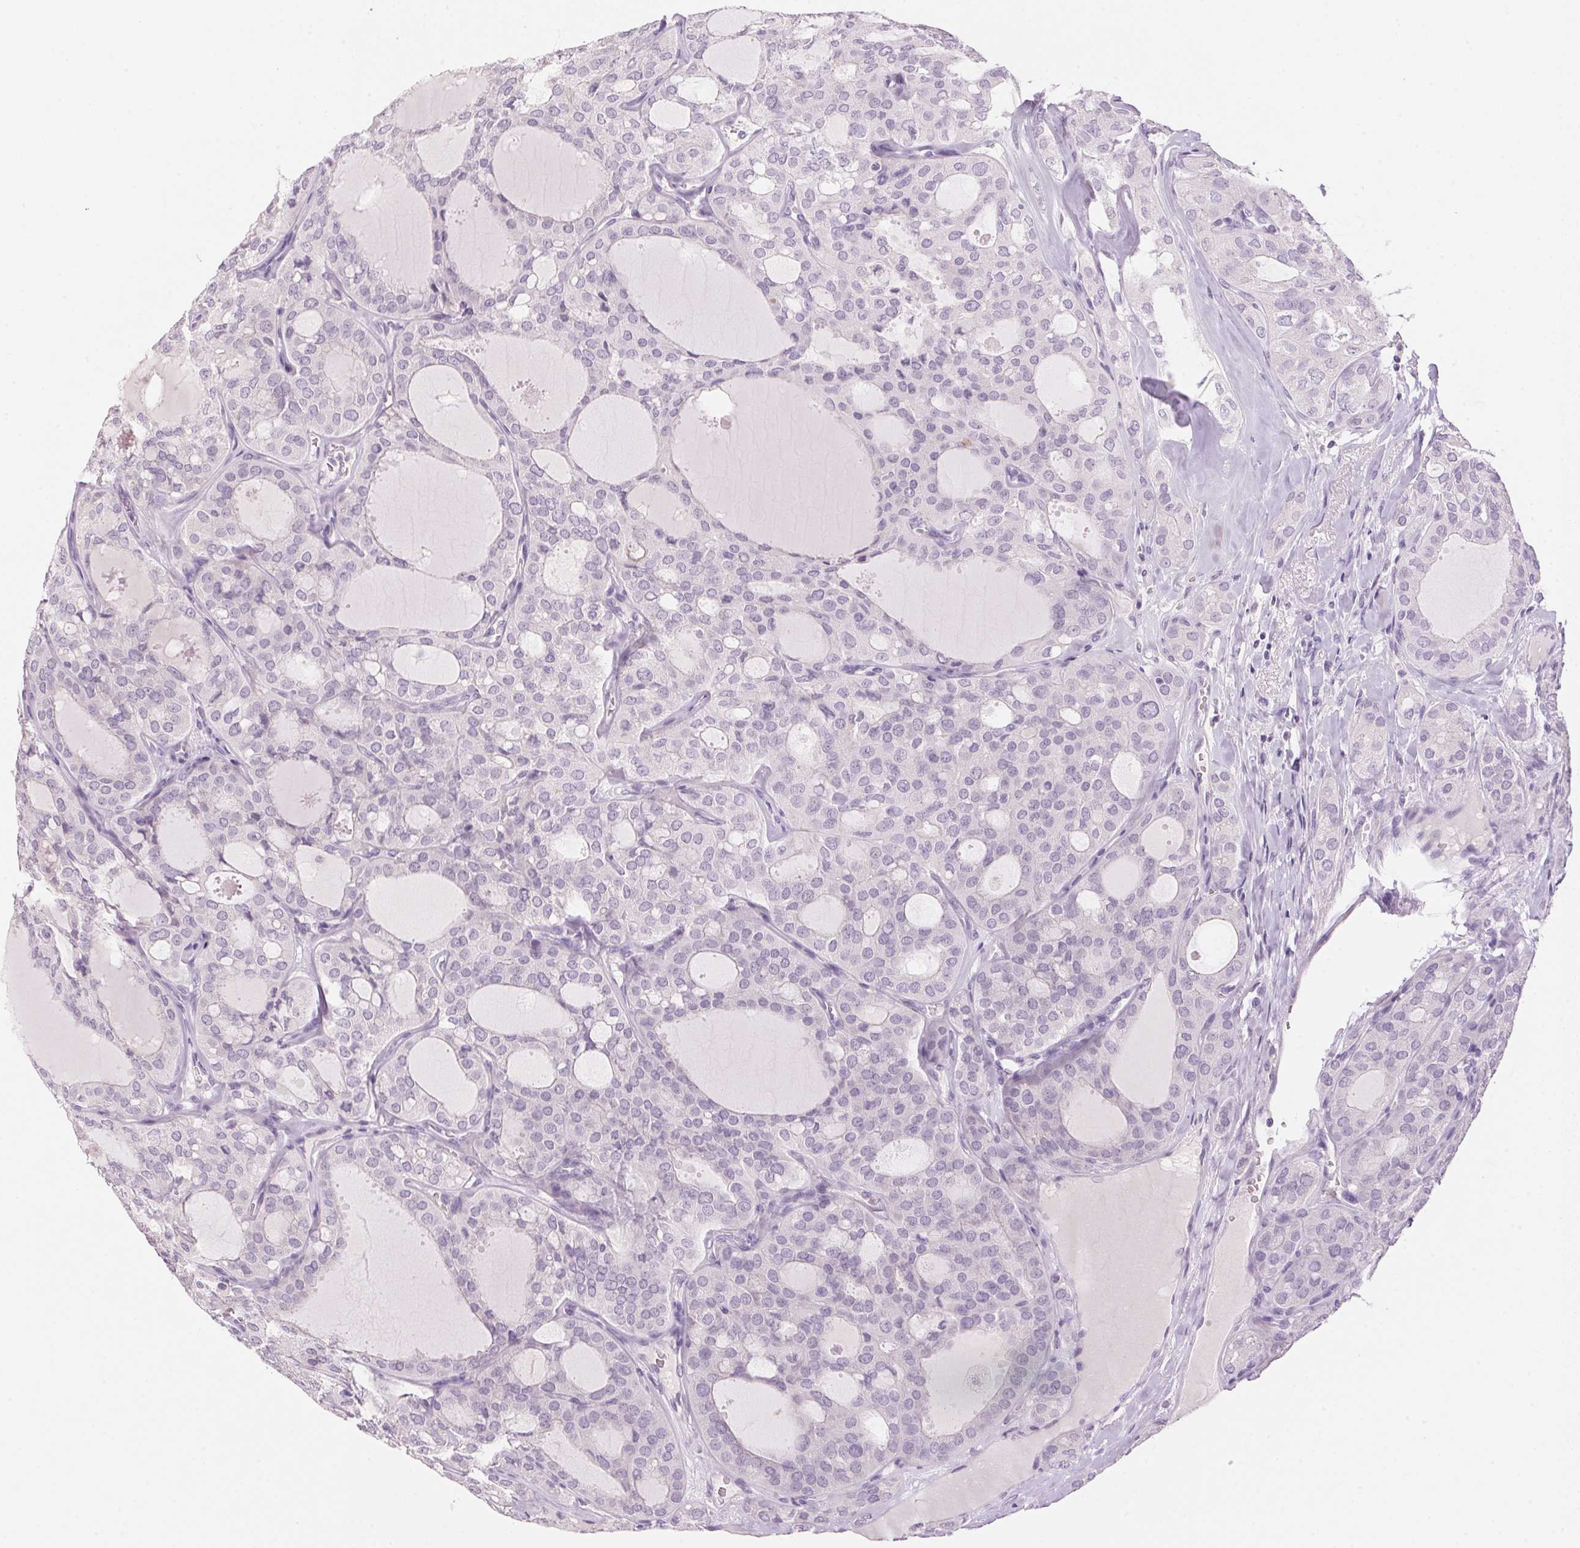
{"staining": {"intensity": "negative", "quantity": "none", "location": "none"}, "tissue": "thyroid cancer", "cell_type": "Tumor cells", "image_type": "cancer", "snomed": [{"axis": "morphology", "description": "Follicular adenoma carcinoma, NOS"}, {"axis": "topography", "description": "Thyroid gland"}], "caption": "High magnification brightfield microscopy of thyroid cancer (follicular adenoma carcinoma) stained with DAB (3,3'-diaminobenzidine) (brown) and counterstained with hematoxylin (blue): tumor cells show no significant expression.", "gene": "HSD17B2", "patient": {"sex": "male", "age": 75}}